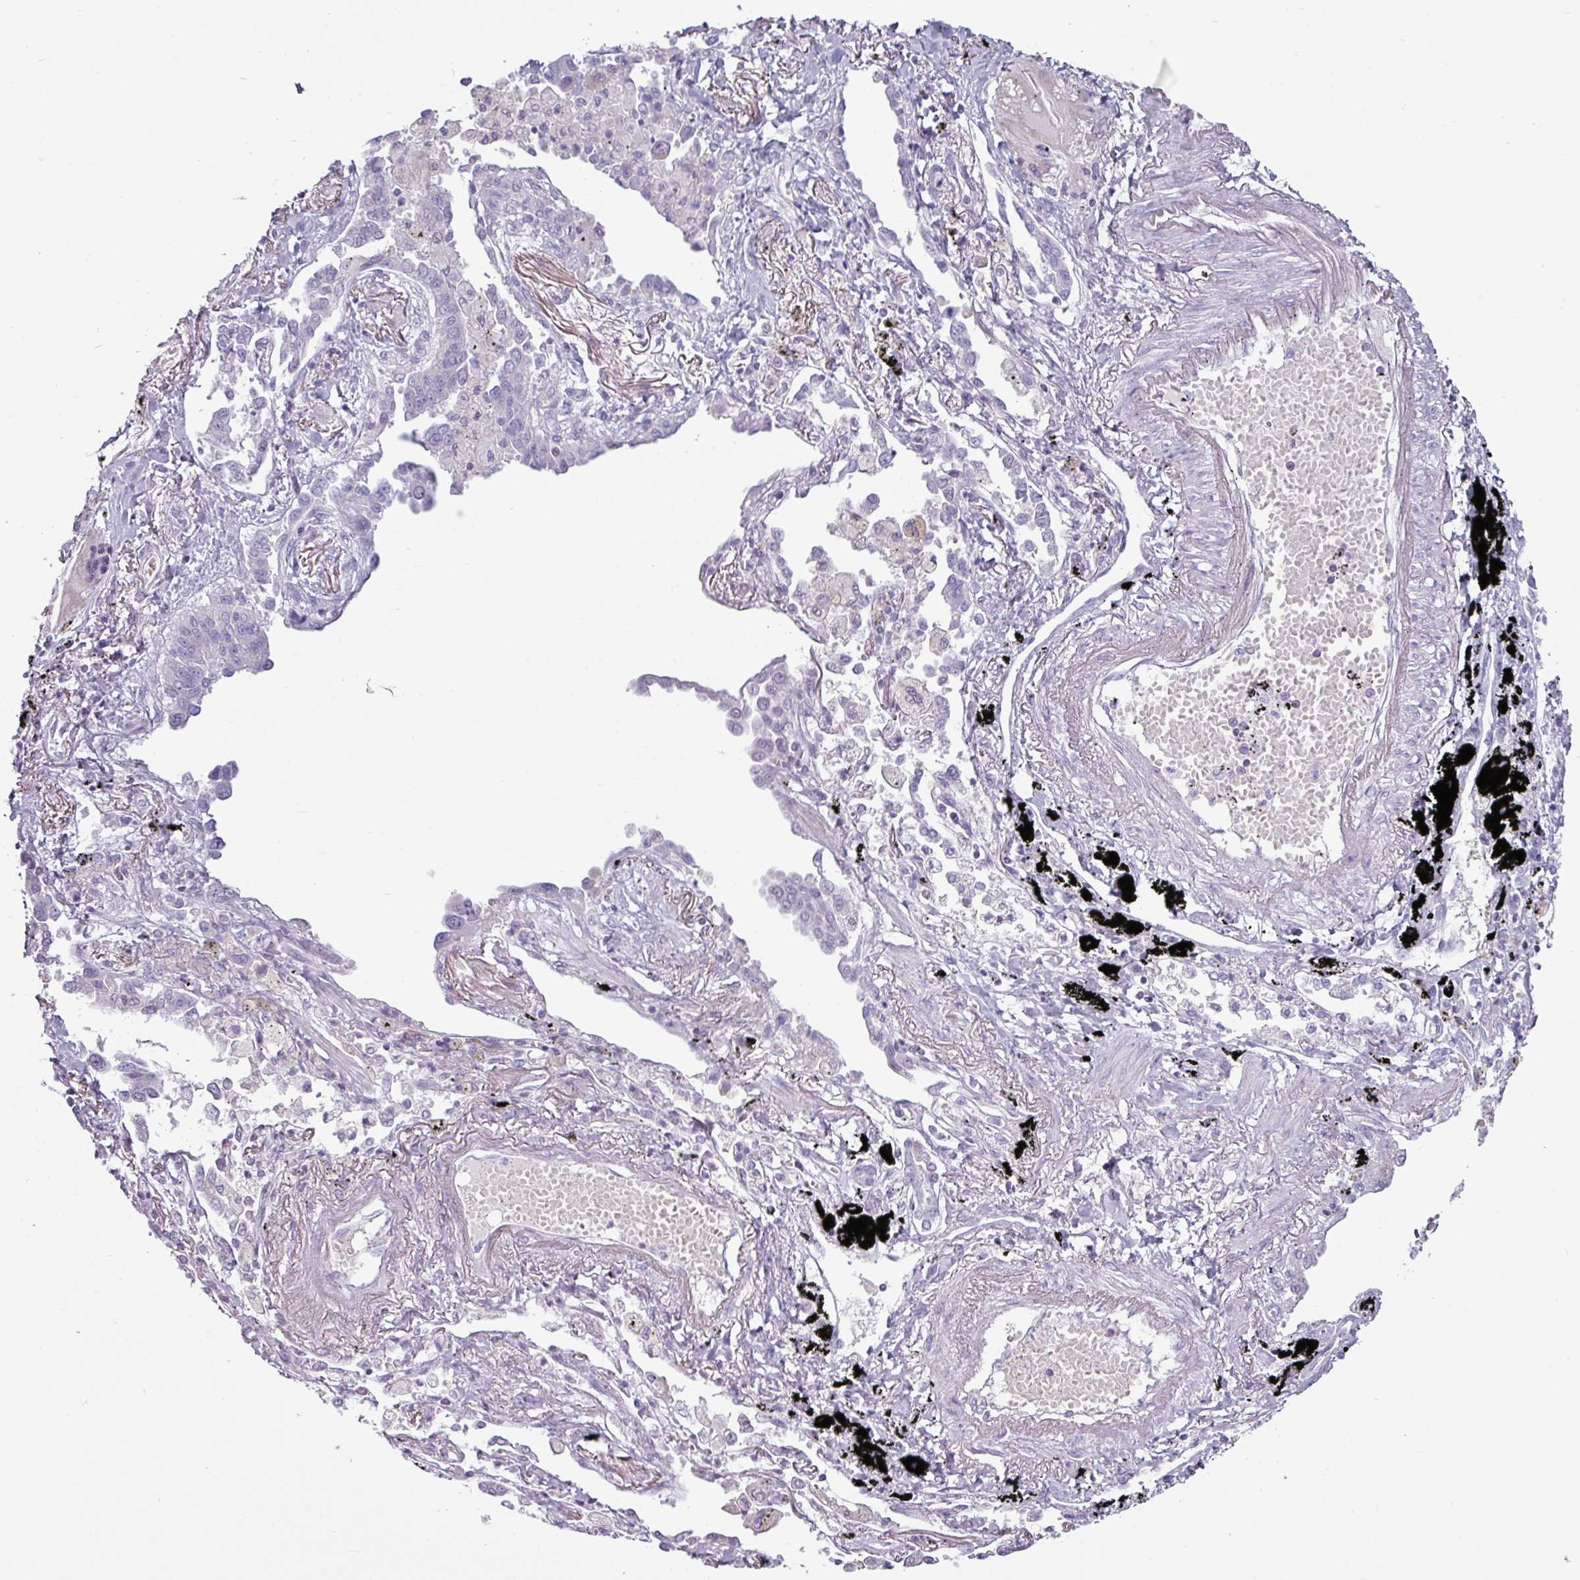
{"staining": {"intensity": "negative", "quantity": "none", "location": "none"}, "tissue": "lung cancer", "cell_type": "Tumor cells", "image_type": "cancer", "snomed": [{"axis": "morphology", "description": "Adenocarcinoma, NOS"}, {"axis": "topography", "description": "Lung"}], "caption": "The histopathology image exhibits no staining of tumor cells in lung cancer.", "gene": "CLCA1", "patient": {"sex": "male", "age": 67}}